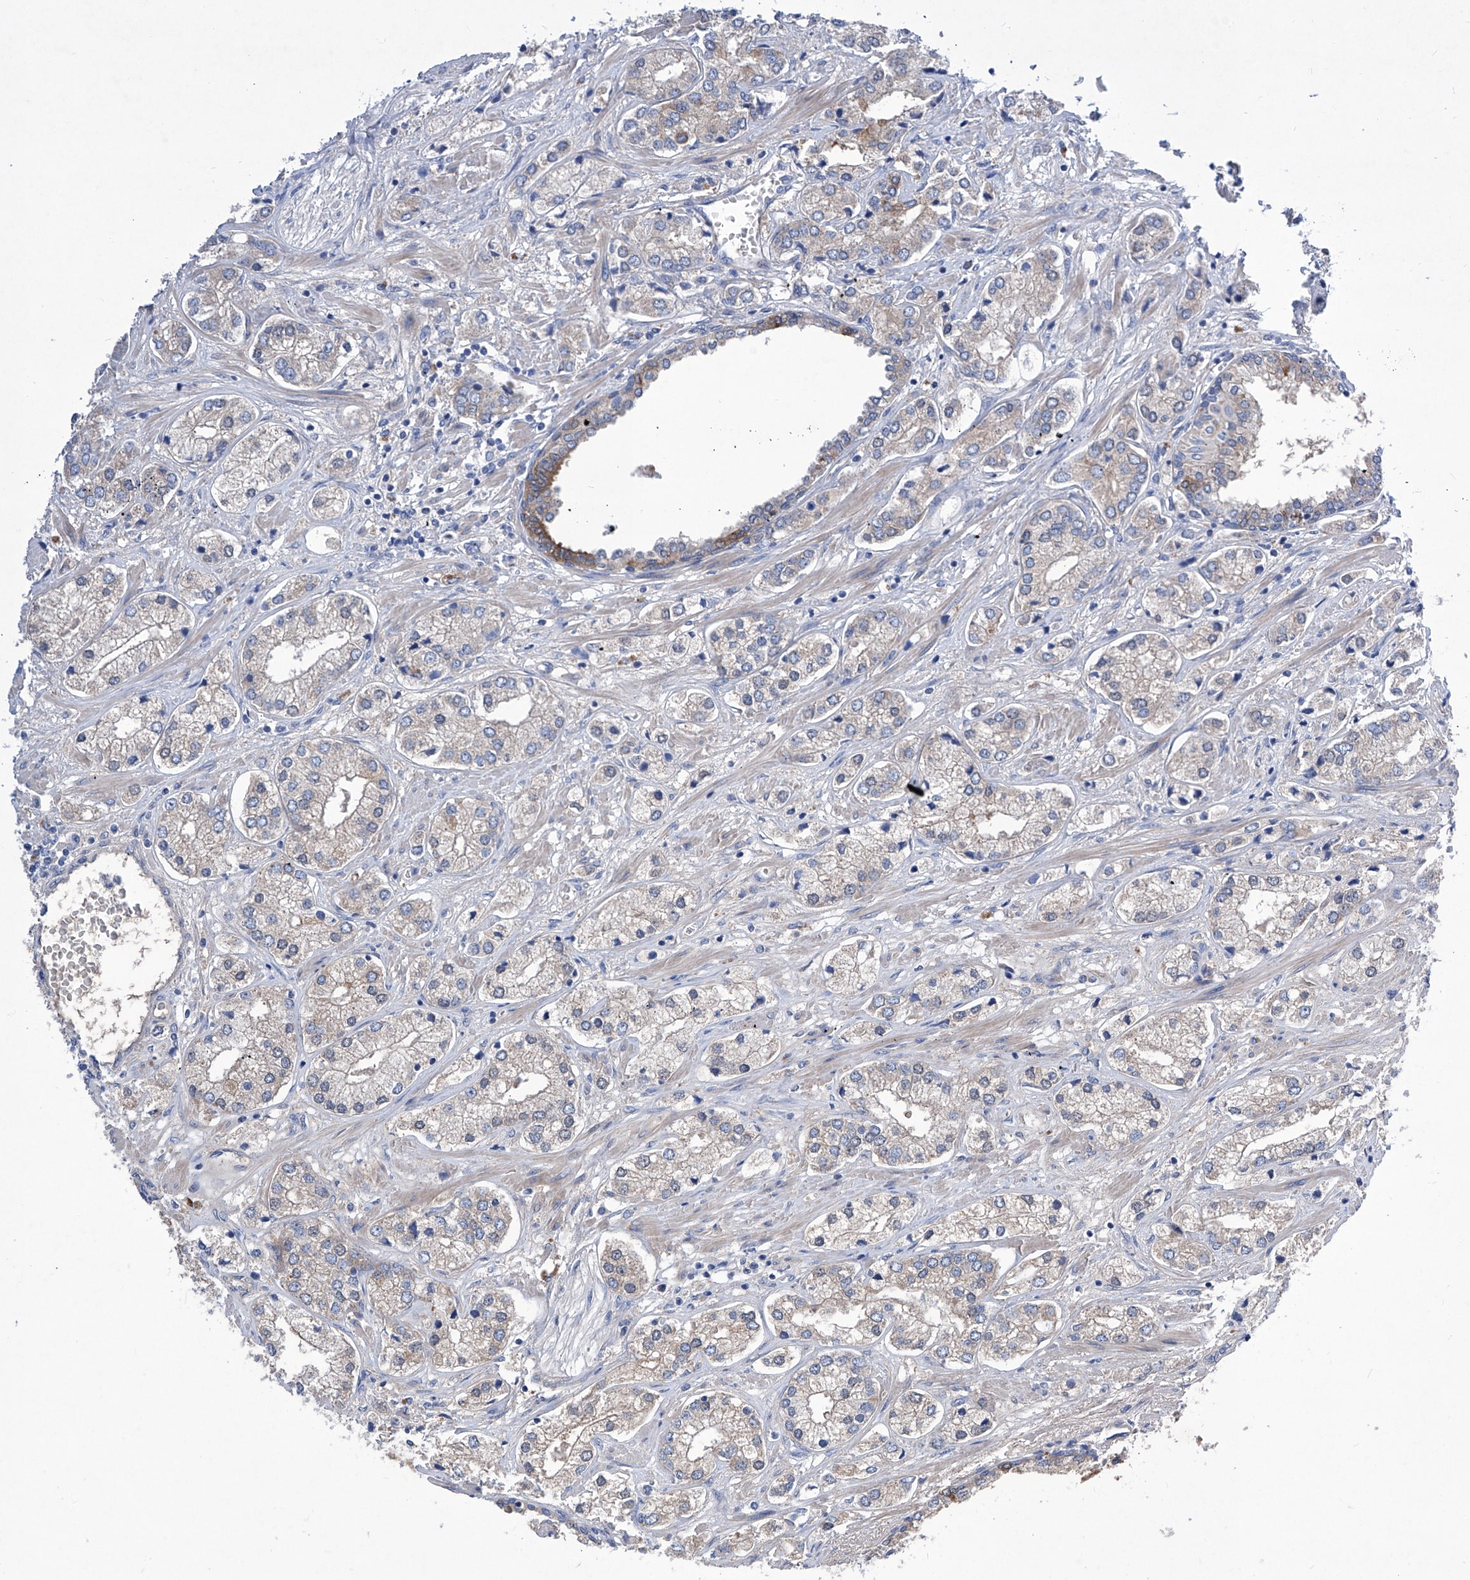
{"staining": {"intensity": "weak", "quantity": "<25%", "location": "cytoplasmic/membranous"}, "tissue": "prostate cancer", "cell_type": "Tumor cells", "image_type": "cancer", "snomed": [{"axis": "morphology", "description": "Adenocarcinoma, High grade"}, {"axis": "topography", "description": "Prostate"}], "caption": "High power microscopy micrograph of an immunohistochemistry (IHC) histopathology image of prostate cancer, revealing no significant expression in tumor cells.", "gene": "SRBD1", "patient": {"sex": "male", "age": 66}}